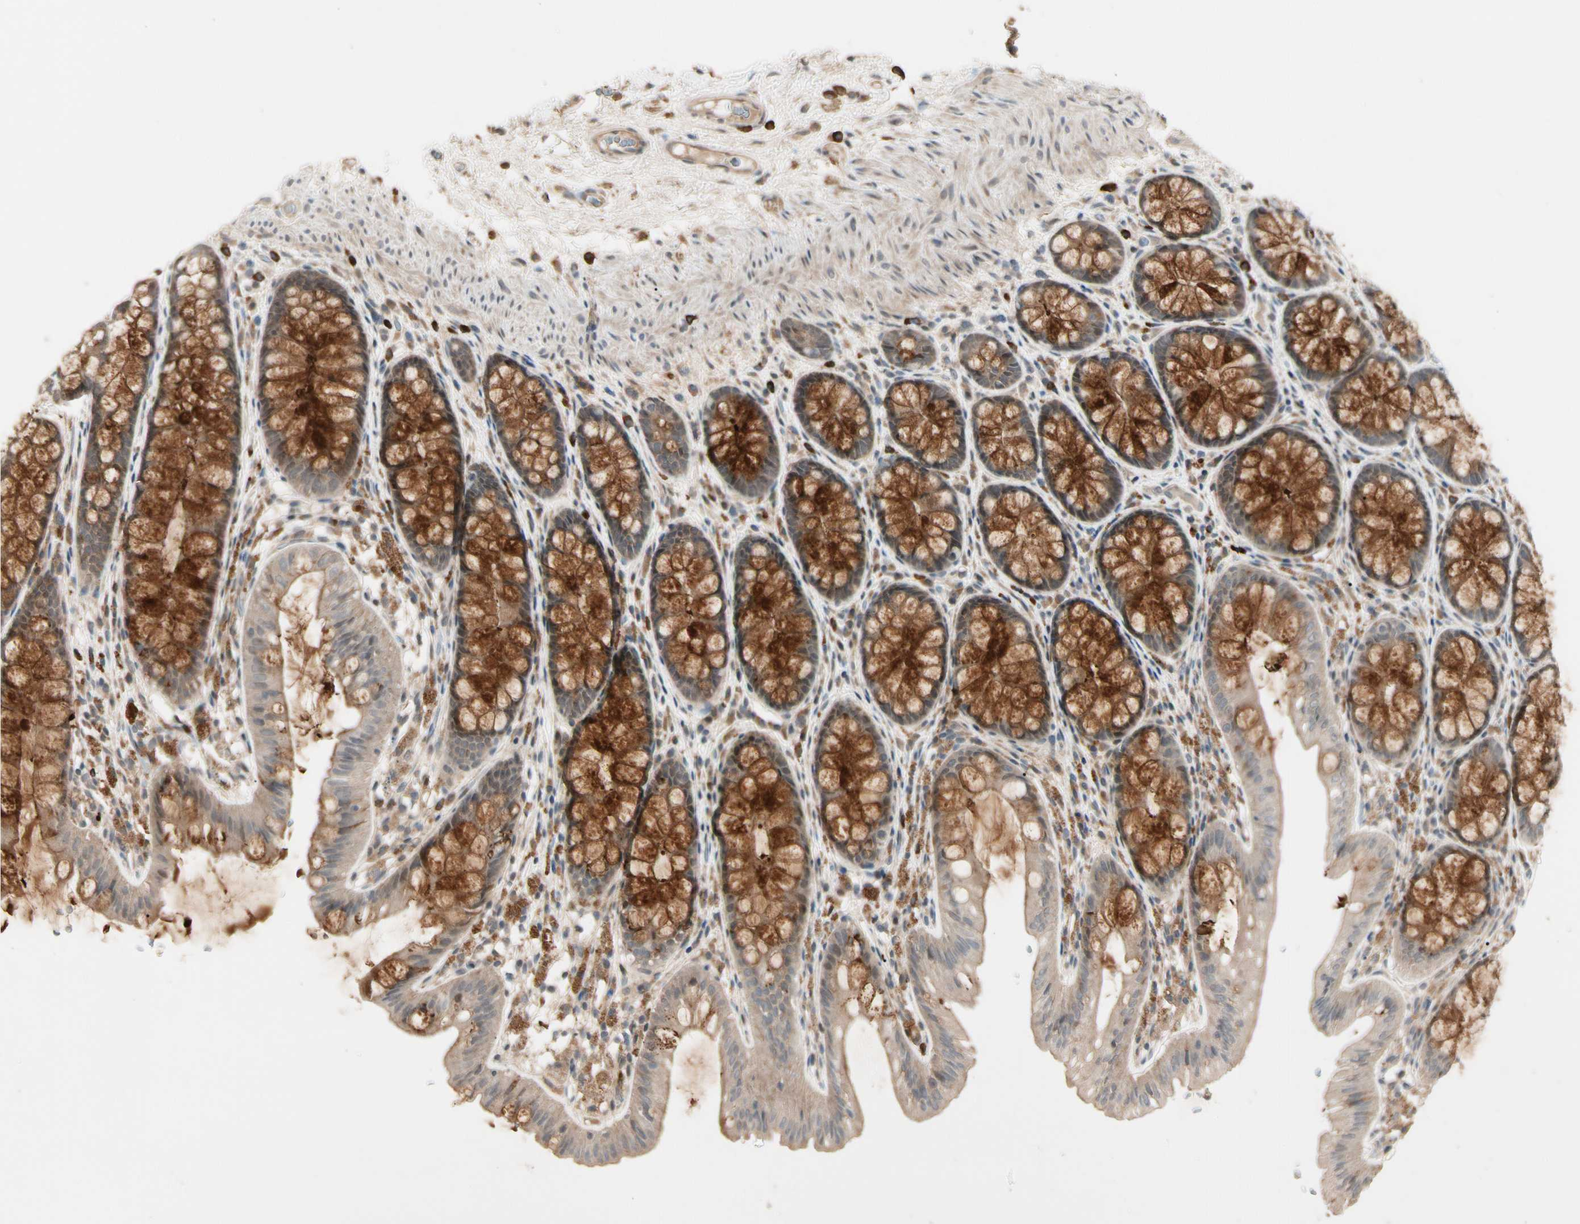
{"staining": {"intensity": "moderate", "quantity": ">75%", "location": "cytoplasmic/membranous"}, "tissue": "colon", "cell_type": "Endothelial cells", "image_type": "normal", "snomed": [{"axis": "morphology", "description": "Normal tissue, NOS"}, {"axis": "topography", "description": "Colon"}], "caption": "Colon stained with DAB immunohistochemistry shows medium levels of moderate cytoplasmic/membranous staining in approximately >75% of endothelial cells. (IHC, brightfield microscopy, high magnification).", "gene": "ATG4C", "patient": {"sex": "female", "age": 55}}